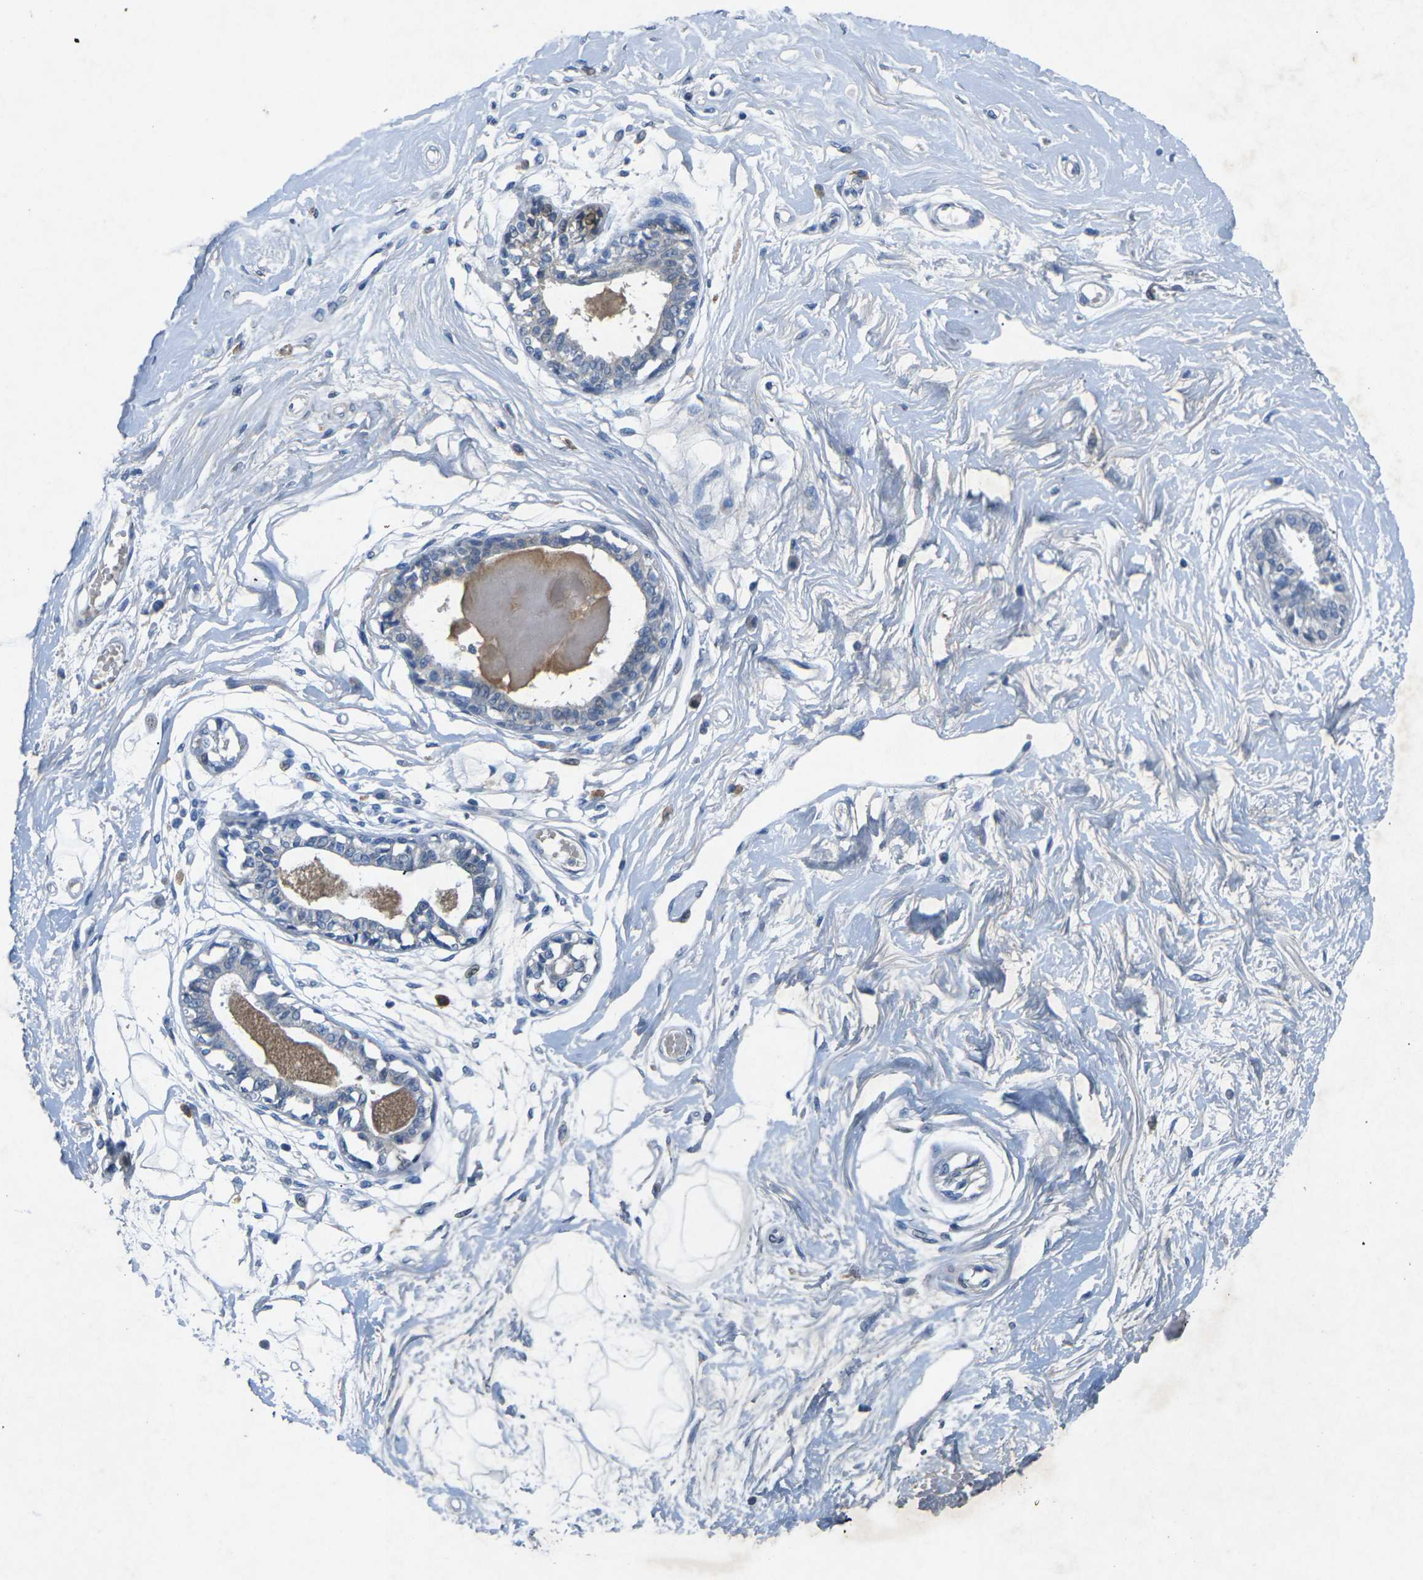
{"staining": {"intensity": "negative", "quantity": "none", "location": "none"}, "tissue": "breast", "cell_type": "Adipocytes", "image_type": "normal", "snomed": [{"axis": "morphology", "description": "Normal tissue, NOS"}, {"axis": "topography", "description": "Breast"}], "caption": "Benign breast was stained to show a protein in brown. There is no significant positivity in adipocytes. (Stains: DAB immunohistochemistry (IHC) with hematoxylin counter stain, Microscopy: brightfield microscopy at high magnification).", "gene": "PLG", "patient": {"sex": "female", "age": 45}}